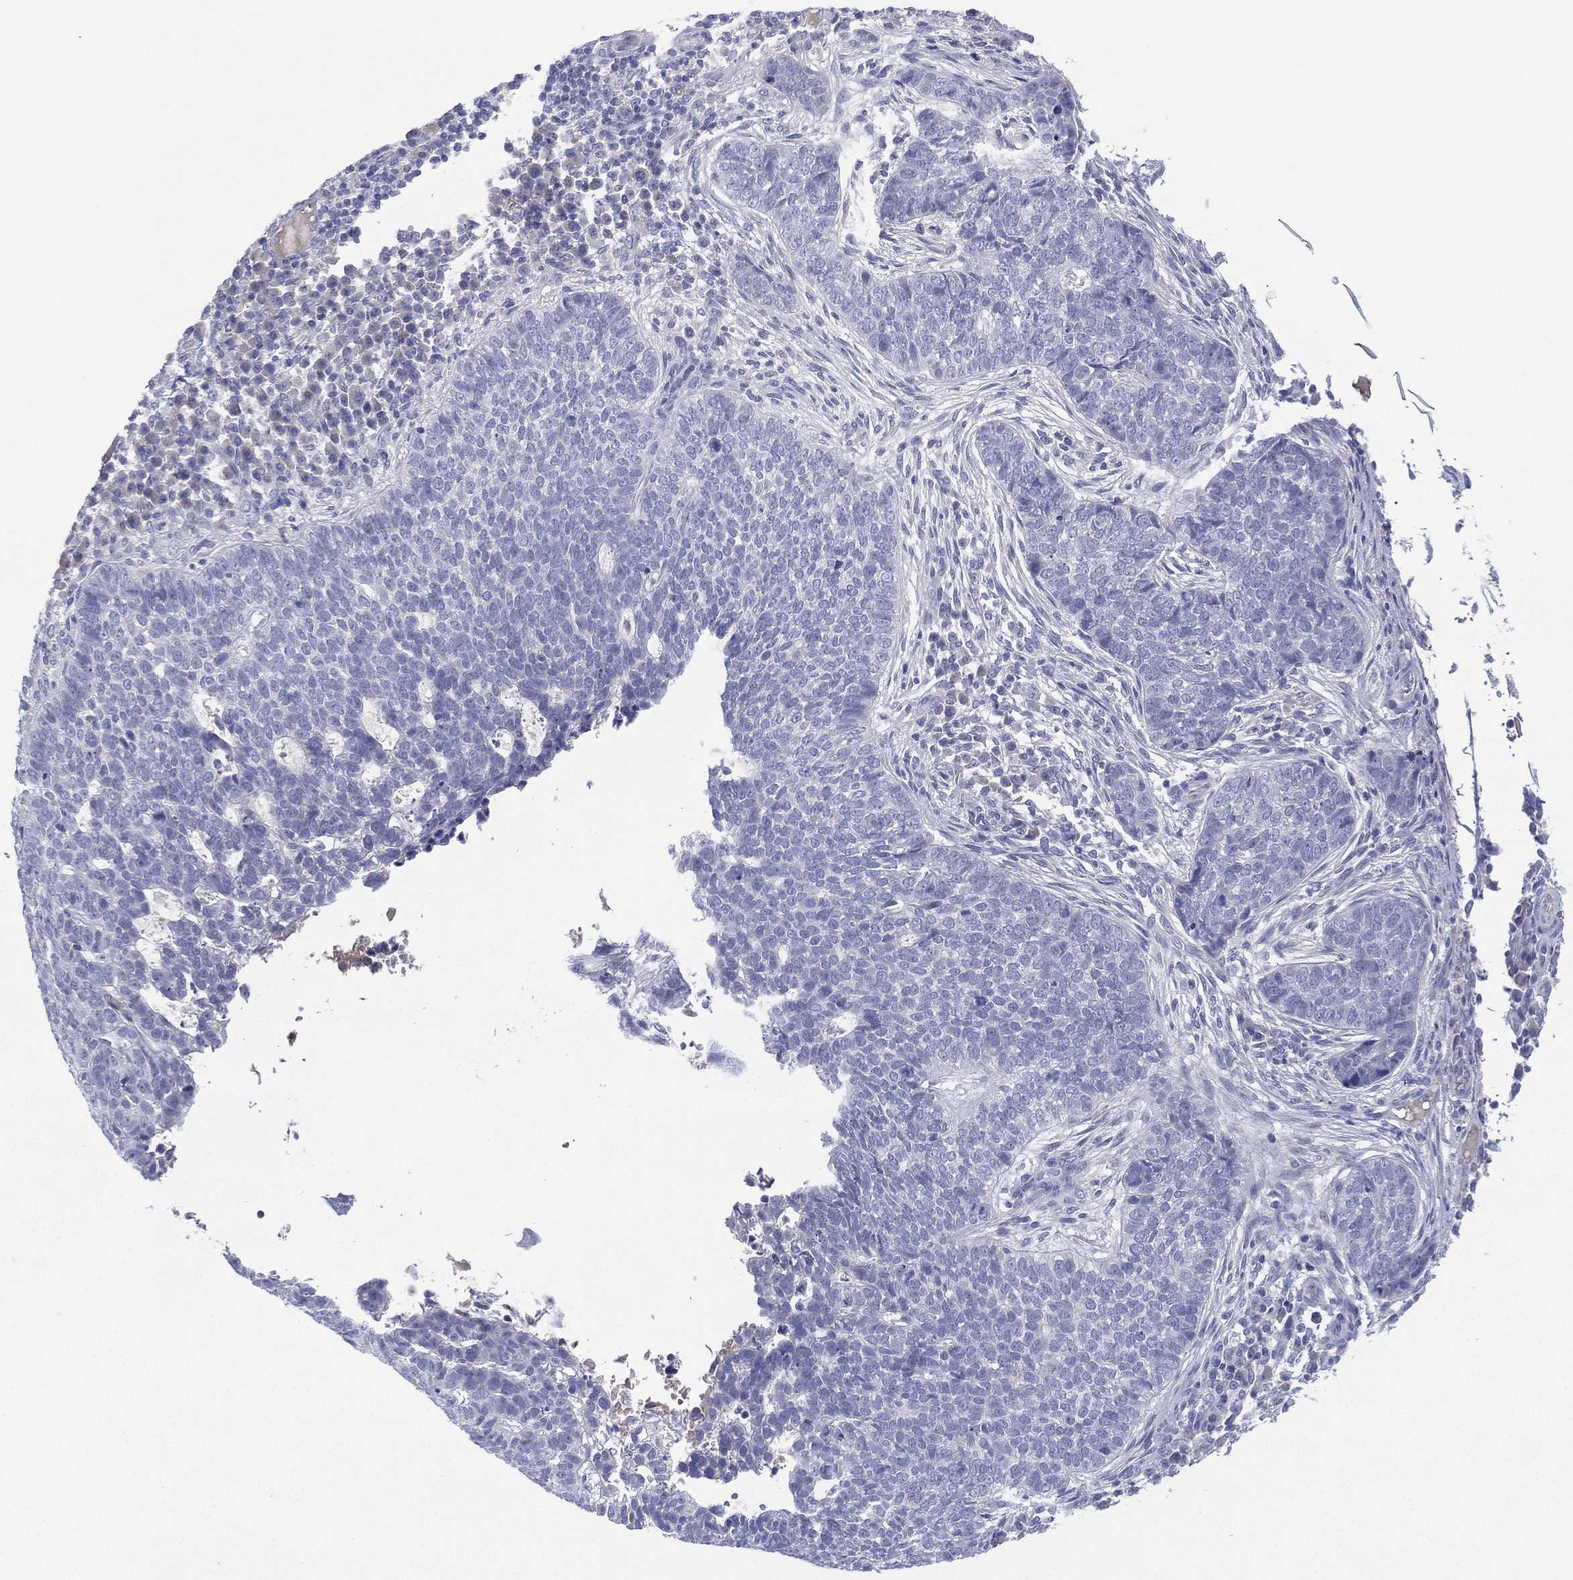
{"staining": {"intensity": "negative", "quantity": "none", "location": "none"}, "tissue": "skin cancer", "cell_type": "Tumor cells", "image_type": "cancer", "snomed": [{"axis": "morphology", "description": "Basal cell carcinoma"}, {"axis": "topography", "description": "Skin"}], "caption": "Tumor cells are negative for protein expression in human skin basal cell carcinoma. (DAB (3,3'-diaminobenzidine) IHC, high magnification).", "gene": "CYP2D6", "patient": {"sex": "female", "age": 69}}